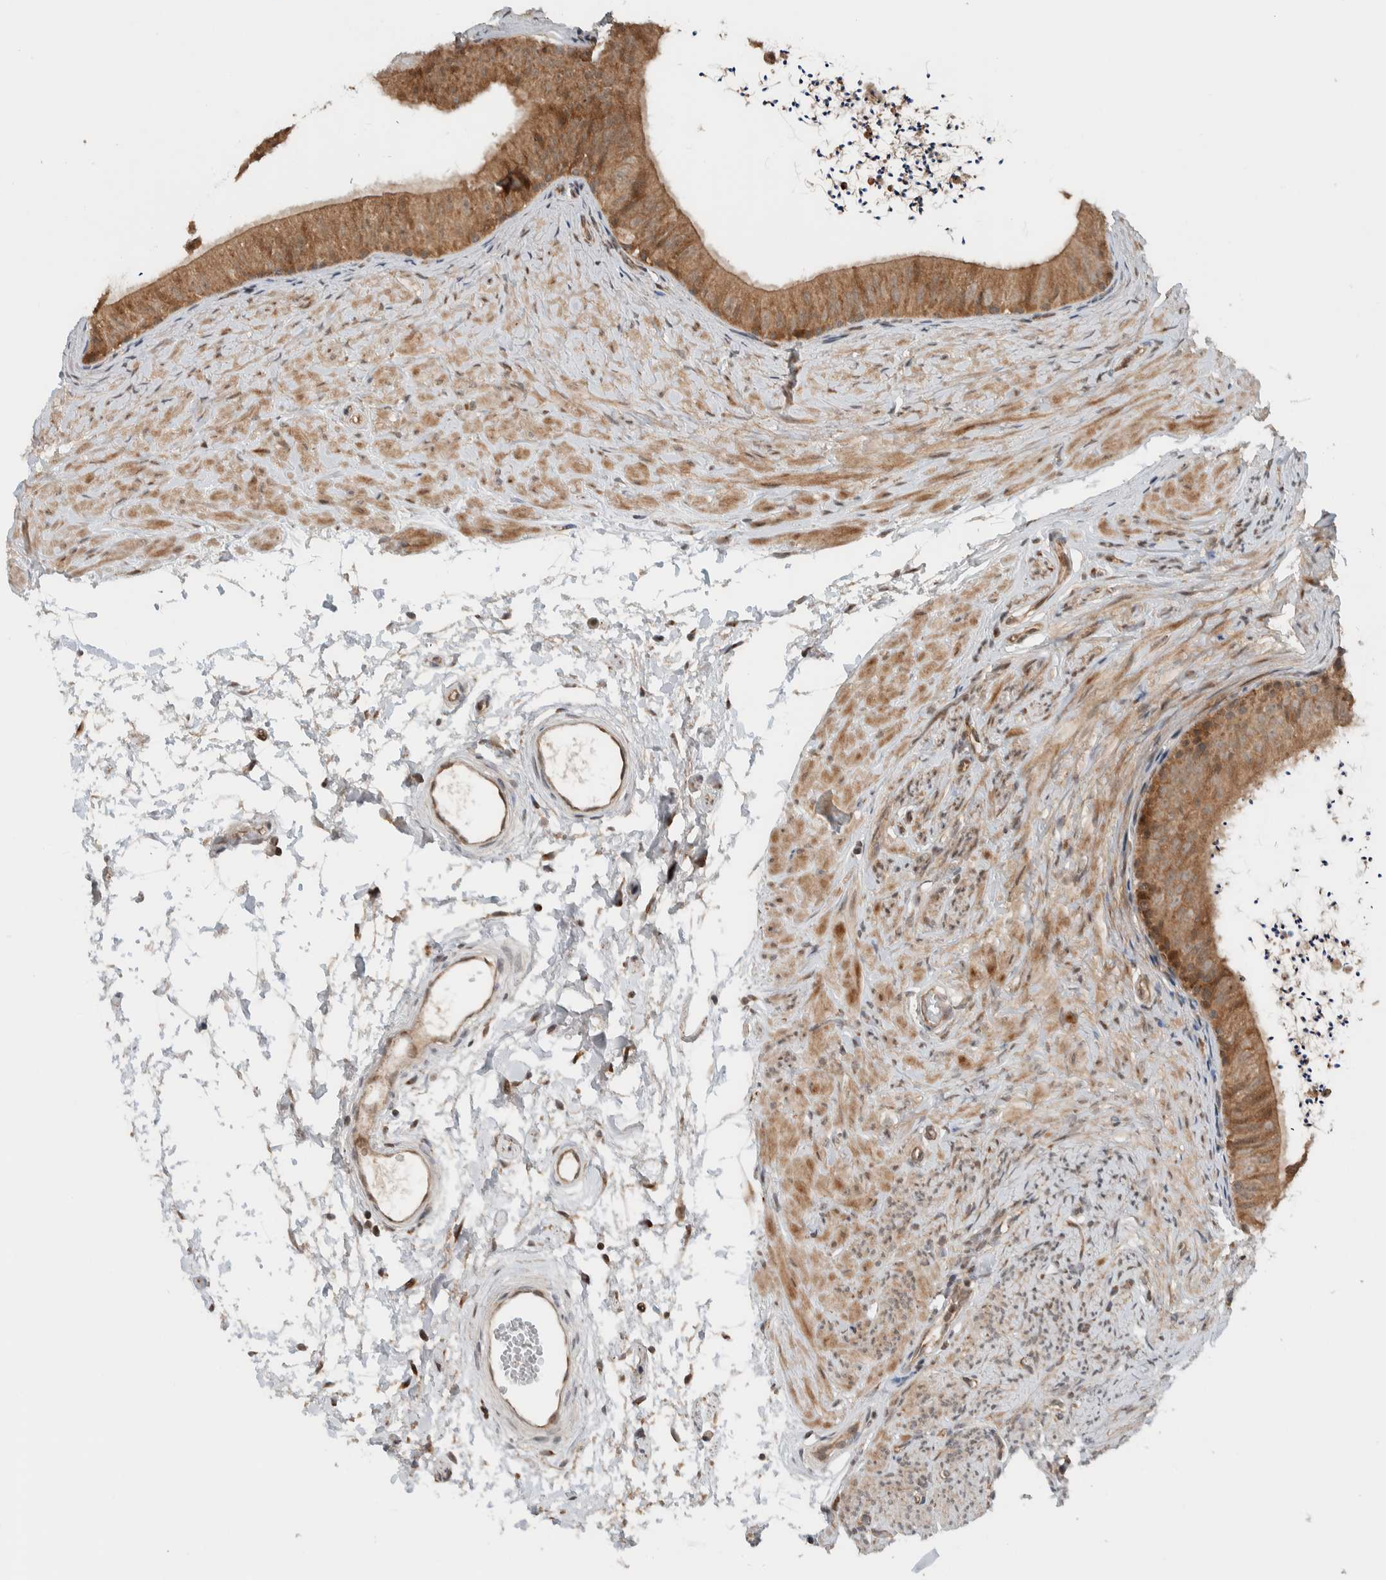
{"staining": {"intensity": "moderate", "quantity": ">75%", "location": "cytoplasmic/membranous"}, "tissue": "epididymis", "cell_type": "Glandular cells", "image_type": "normal", "snomed": [{"axis": "morphology", "description": "Normal tissue, NOS"}, {"axis": "topography", "description": "Epididymis"}], "caption": "Moderate cytoplasmic/membranous positivity is seen in about >75% of glandular cells in benign epididymis.", "gene": "KLHL6", "patient": {"sex": "male", "age": 56}}